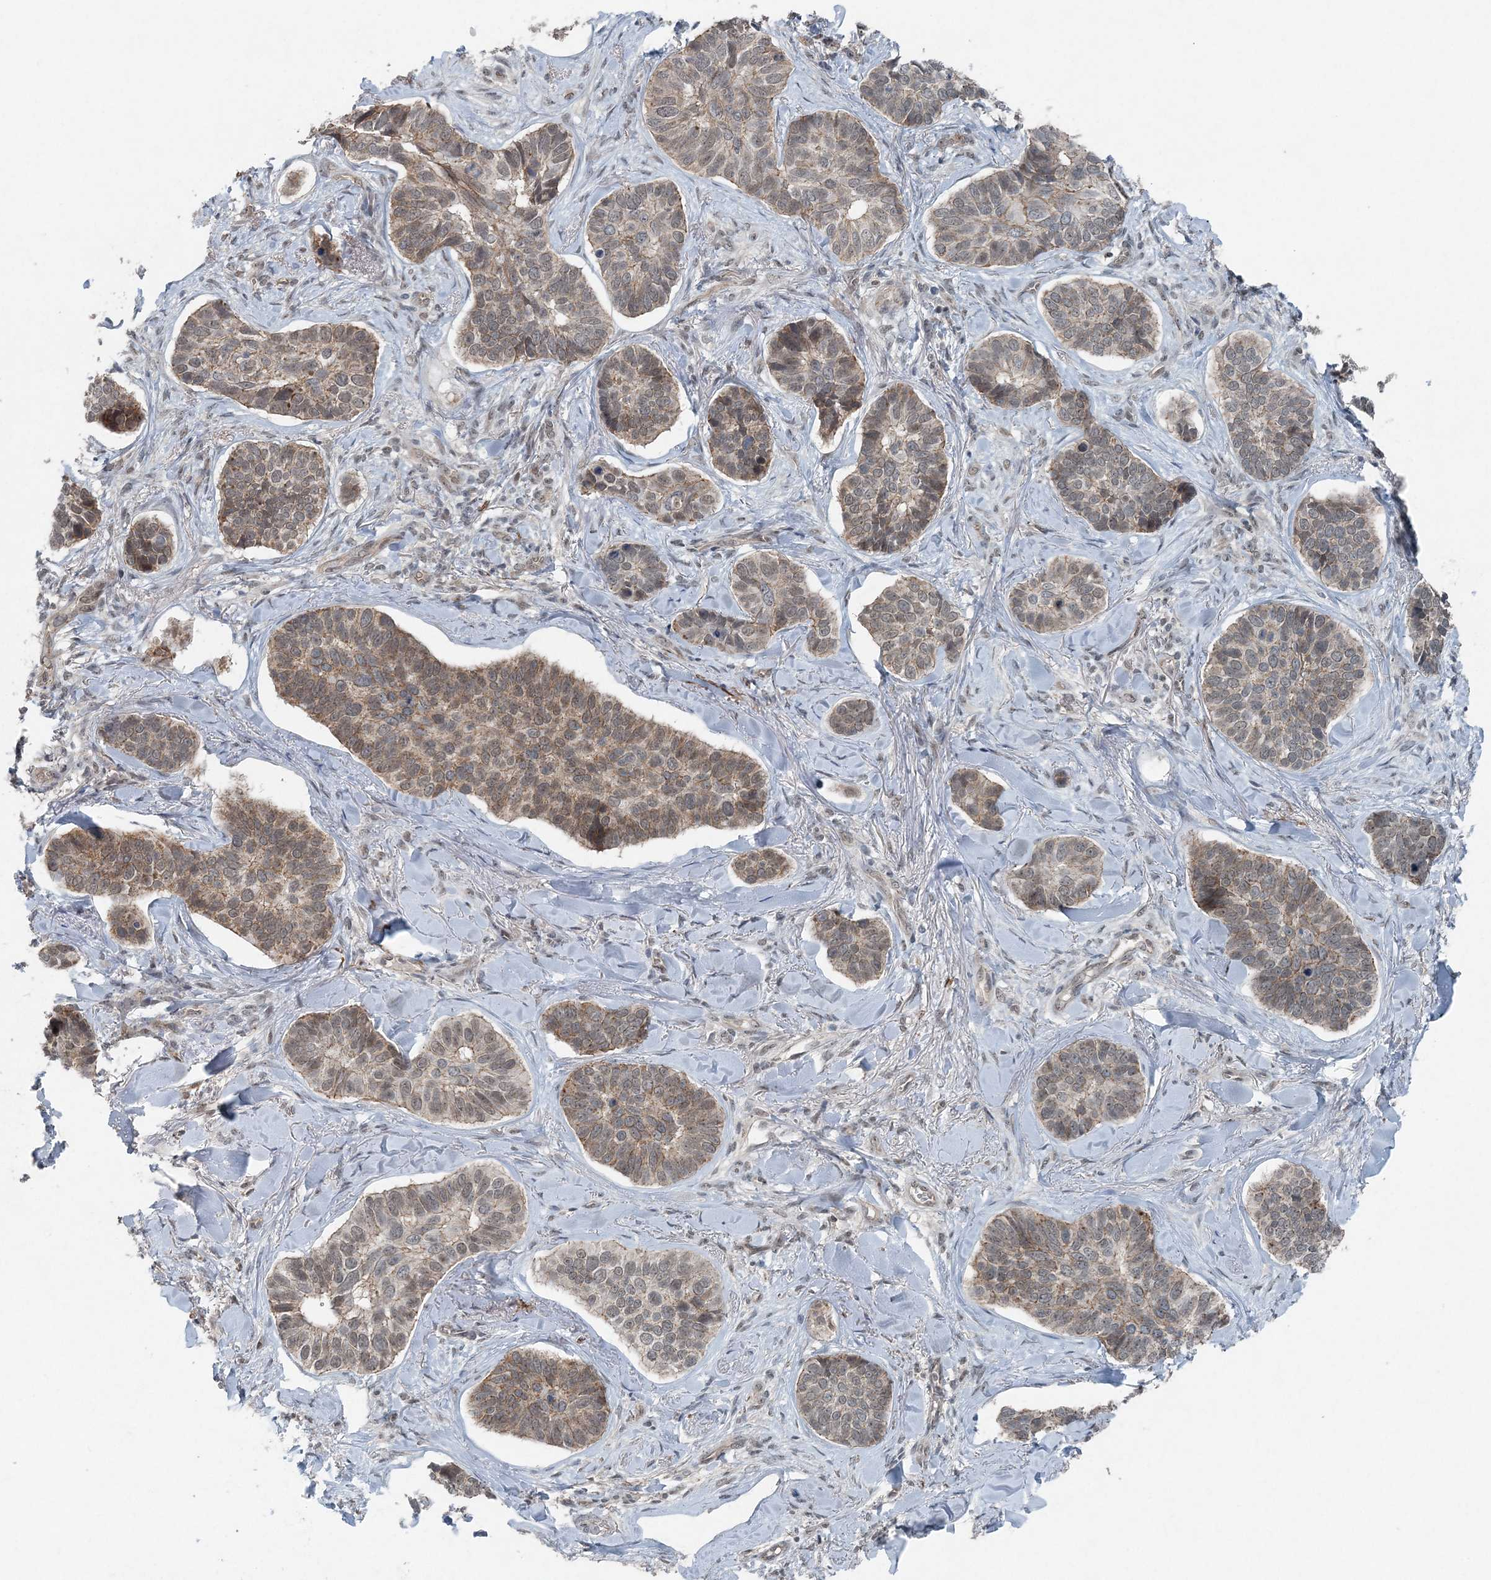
{"staining": {"intensity": "weak", "quantity": "25%-75%", "location": "cytoplasmic/membranous"}, "tissue": "skin cancer", "cell_type": "Tumor cells", "image_type": "cancer", "snomed": [{"axis": "morphology", "description": "Basal cell carcinoma"}, {"axis": "topography", "description": "Skin"}], "caption": "DAB immunohistochemical staining of human skin basal cell carcinoma displays weak cytoplasmic/membranous protein staining in about 25%-75% of tumor cells.", "gene": "VSIG2", "patient": {"sex": "male", "age": 62}}